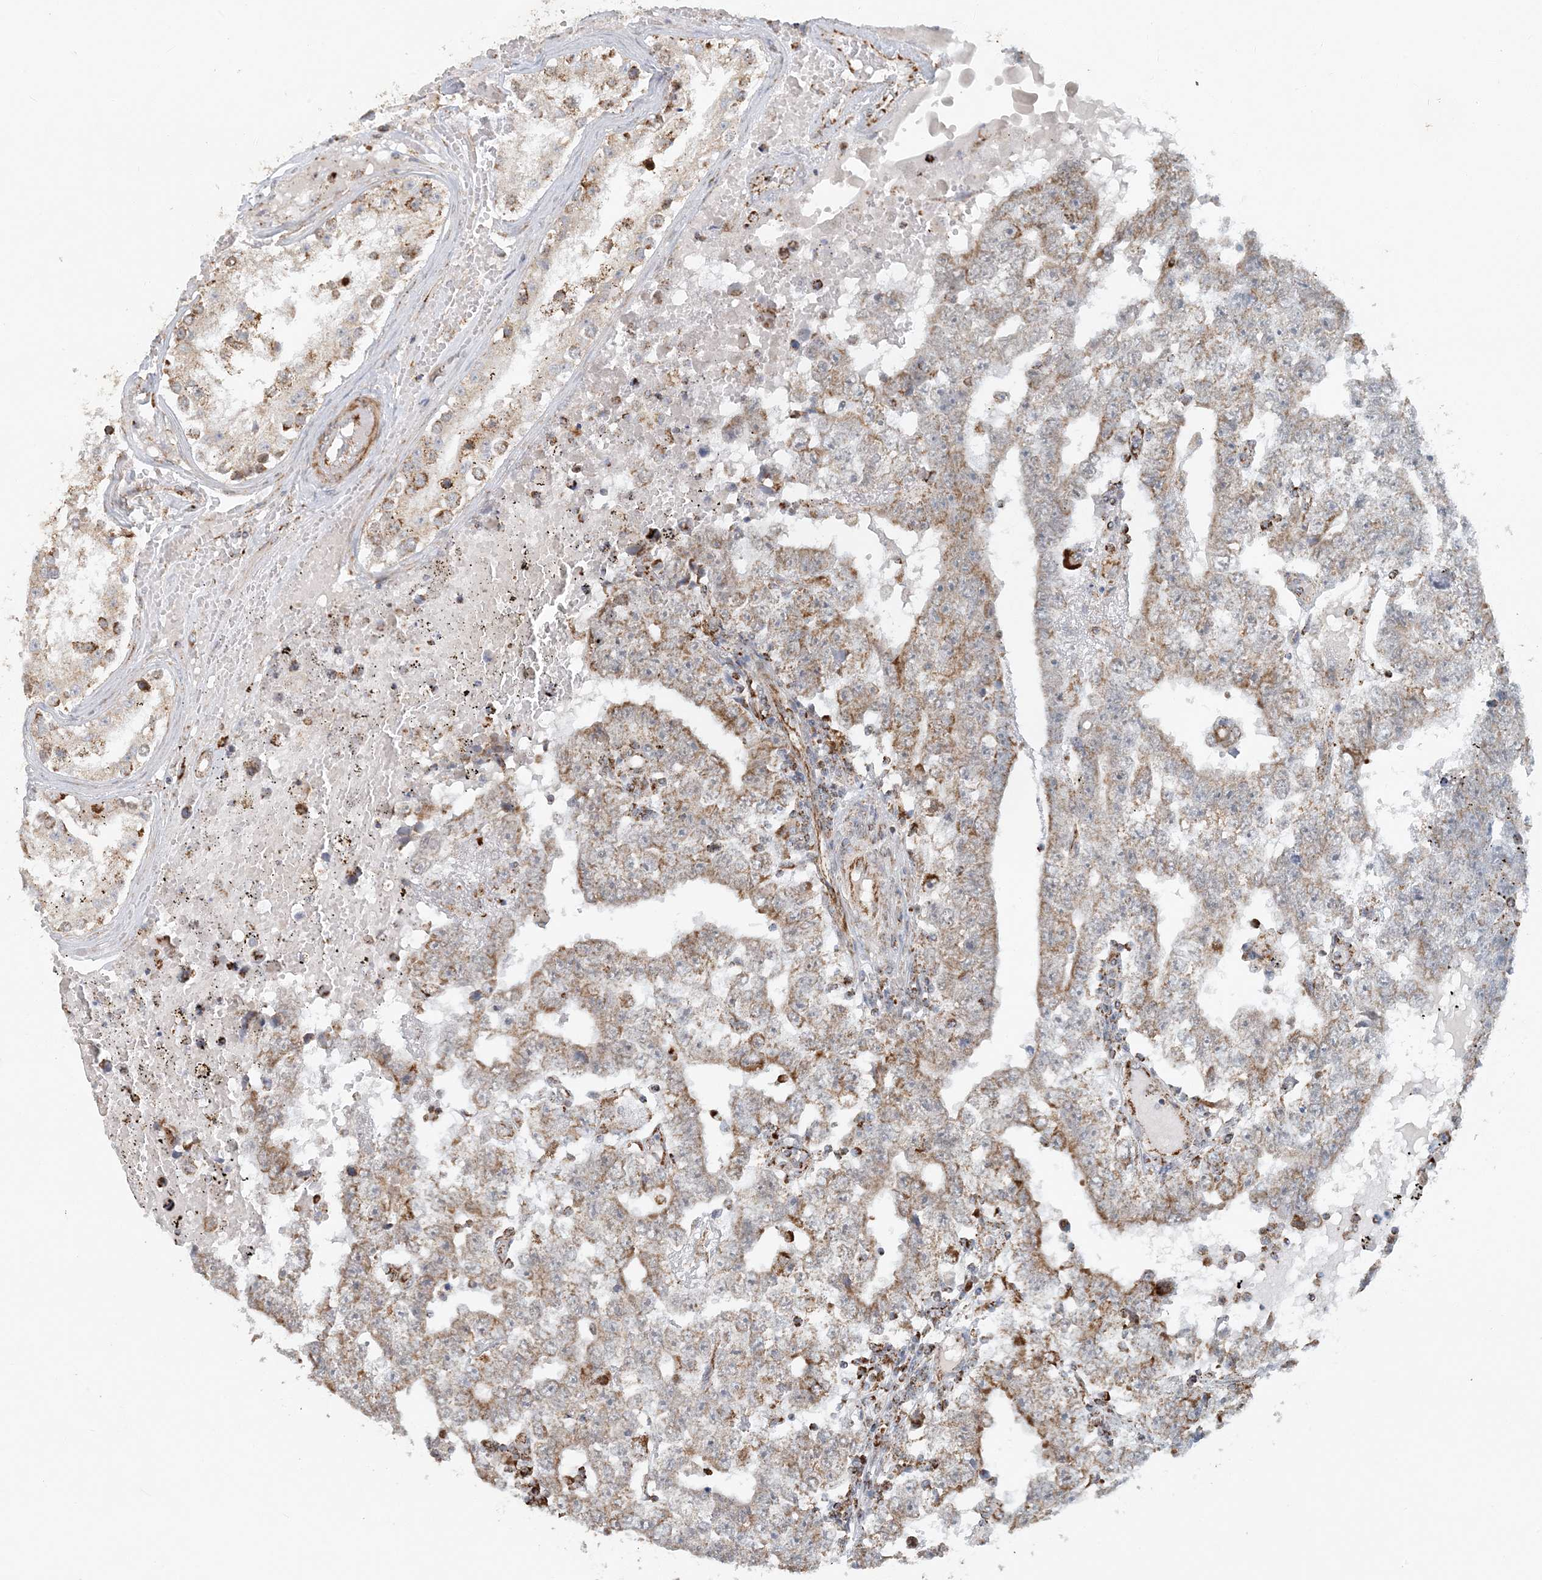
{"staining": {"intensity": "moderate", "quantity": ">75%", "location": "cytoplasmic/membranous"}, "tissue": "testis cancer", "cell_type": "Tumor cells", "image_type": "cancer", "snomed": [{"axis": "morphology", "description": "Carcinoma, Embryonal, NOS"}, {"axis": "topography", "description": "Testis"}], "caption": "Immunohistochemical staining of testis cancer (embryonal carcinoma) shows moderate cytoplasmic/membranous protein positivity in about >75% of tumor cells.", "gene": "MAN1A1", "patient": {"sex": "male", "age": 25}}